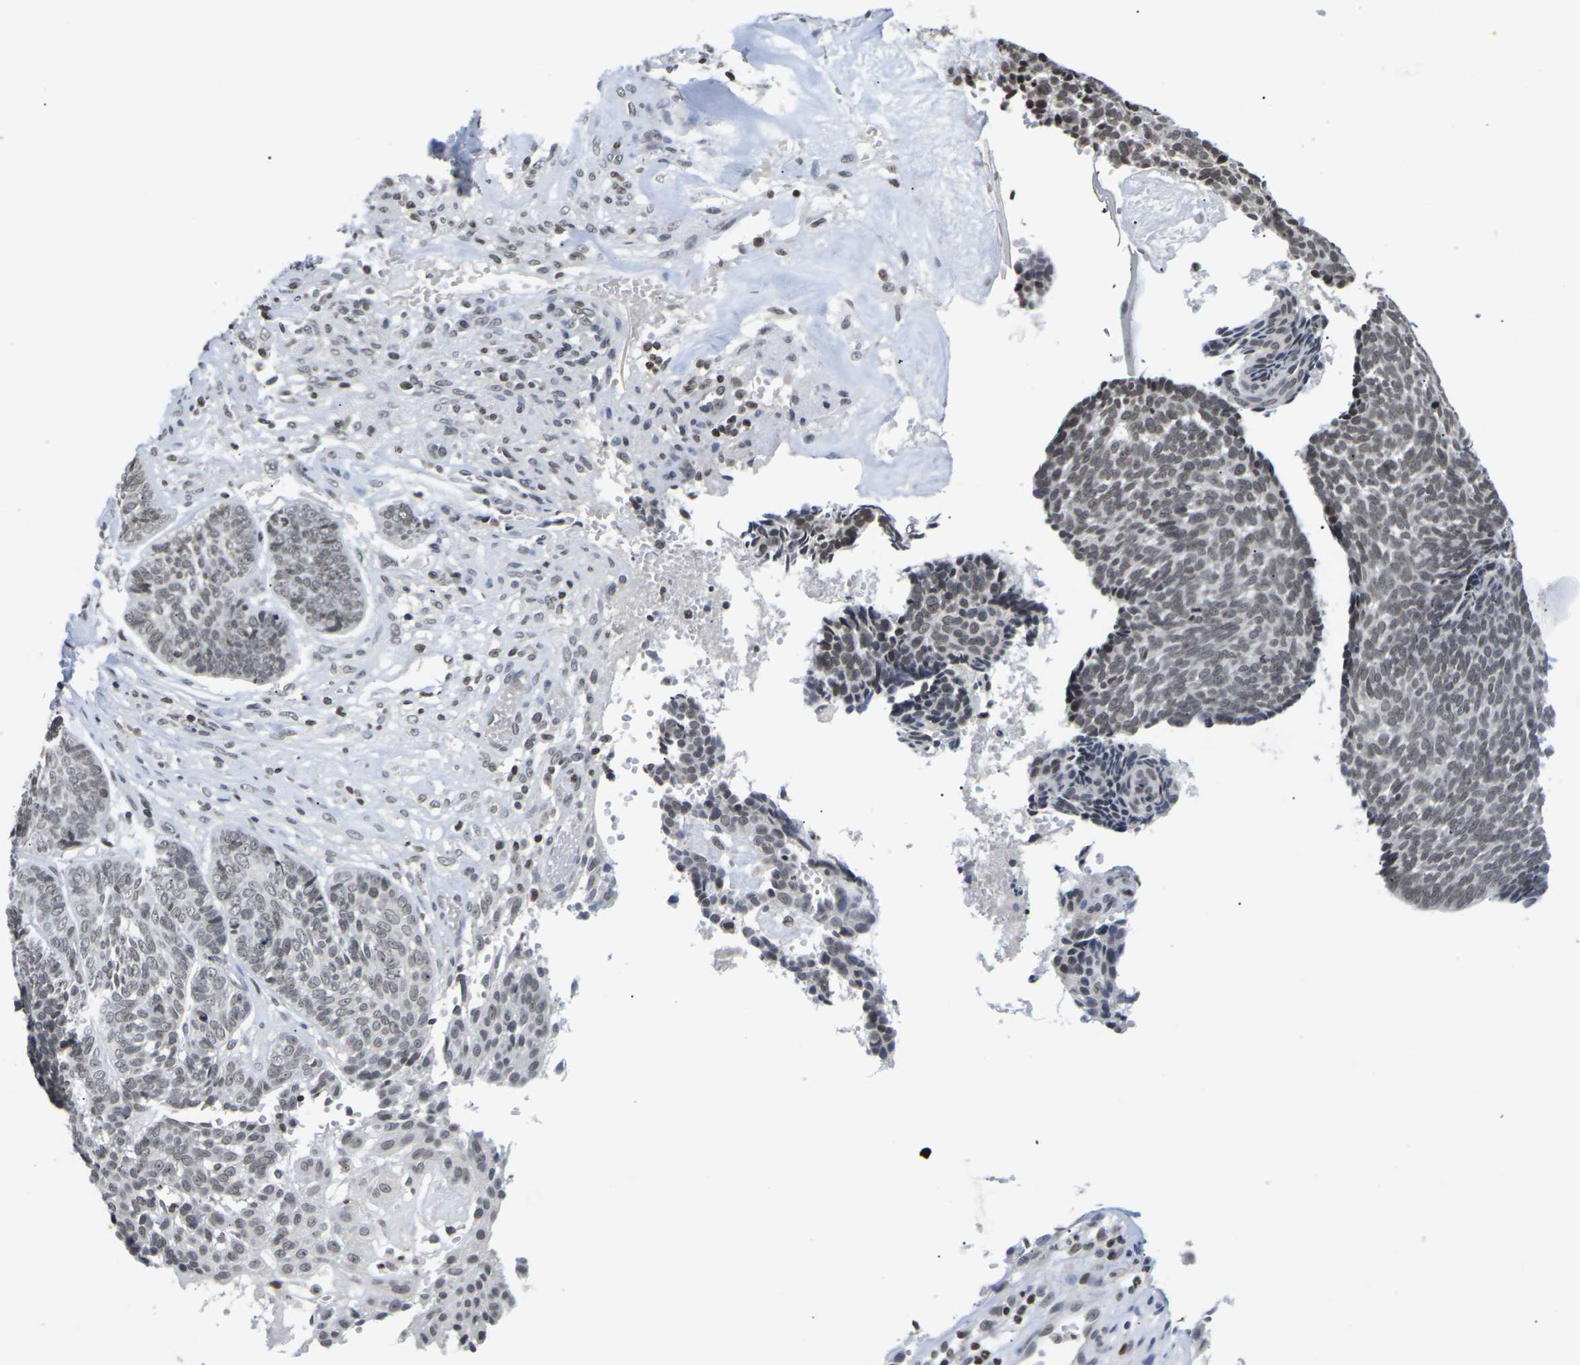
{"staining": {"intensity": "moderate", "quantity": ">75%", "location": "nuclear"}, "tissue": "skin cancer", "cell_type": "Tumor cells", "image_type": "cancer", "snomed": [{"axis": "morphology", "description": "Basal cell carcinoma"}, {"axis": "topography", "description": "Skin"}], "caption": "Brown immunohistochemical staining in human skin cancer (basal cell carcinoma) demonstrates moderate nuclear positivity in approximately >75% of tumor cells.", "gene": "ETV5", "patient": {"sex": "male", "age": 84}}